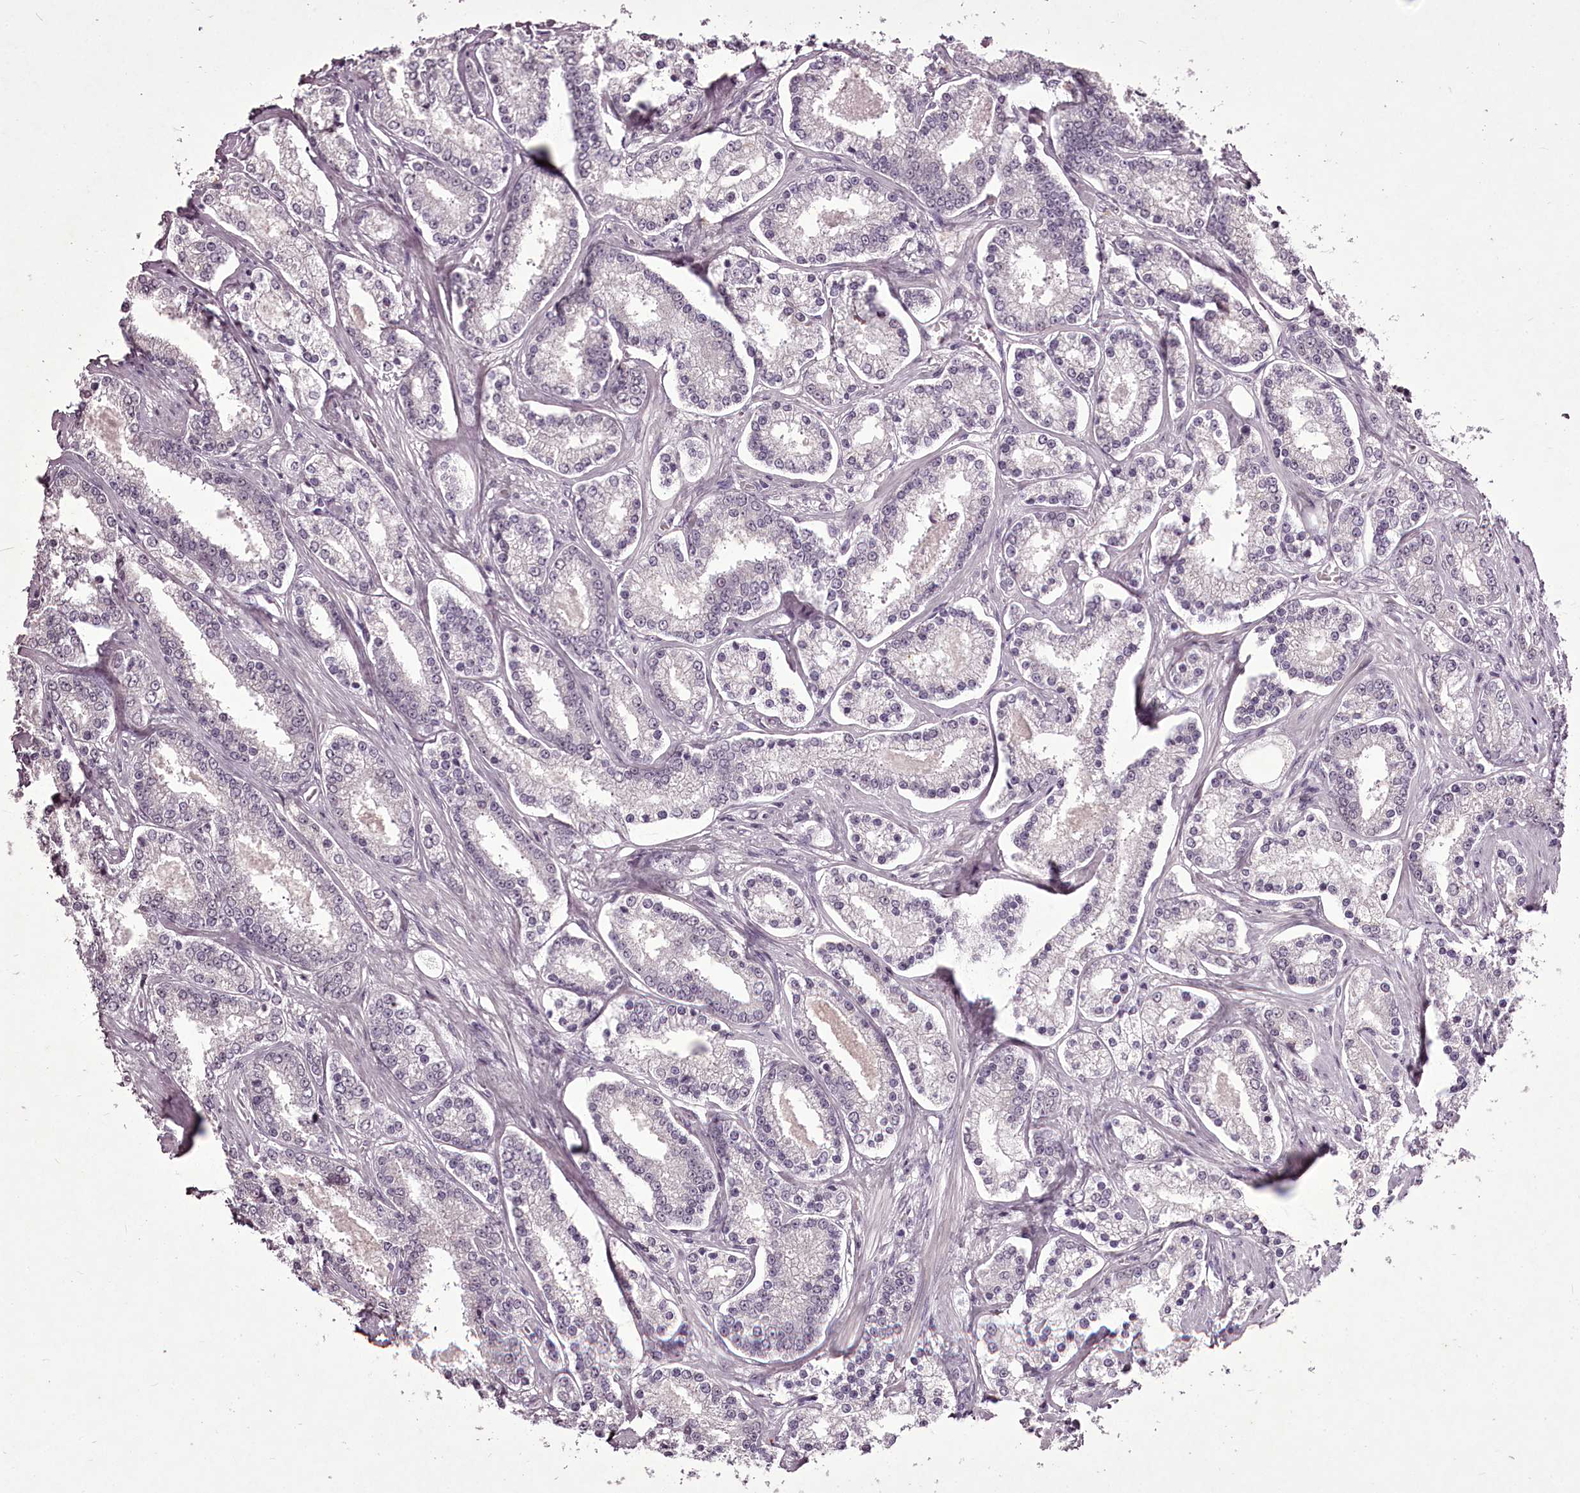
{"staining": {"intensity": "negative", "quantity": "none", "location": "none"}, "tissue": "prostate cancer", "cell_type": "Tumor cells", "image_type": "cancer", "snomed": [{"axis": "morphology", "description": "Normal tissue, NOS"}, {"axis": "morphology", "description": "Adenocarcinoma, High grade"}, {"axis": "topography", "description": "Prostate"}], "caption": "An immunohistochemistry image of prostate cancer is shown. There is no staining in tumor cells of prostate cancer.", "gene": "C1orf56", "patient": {"sex": "male", "age": 83}}